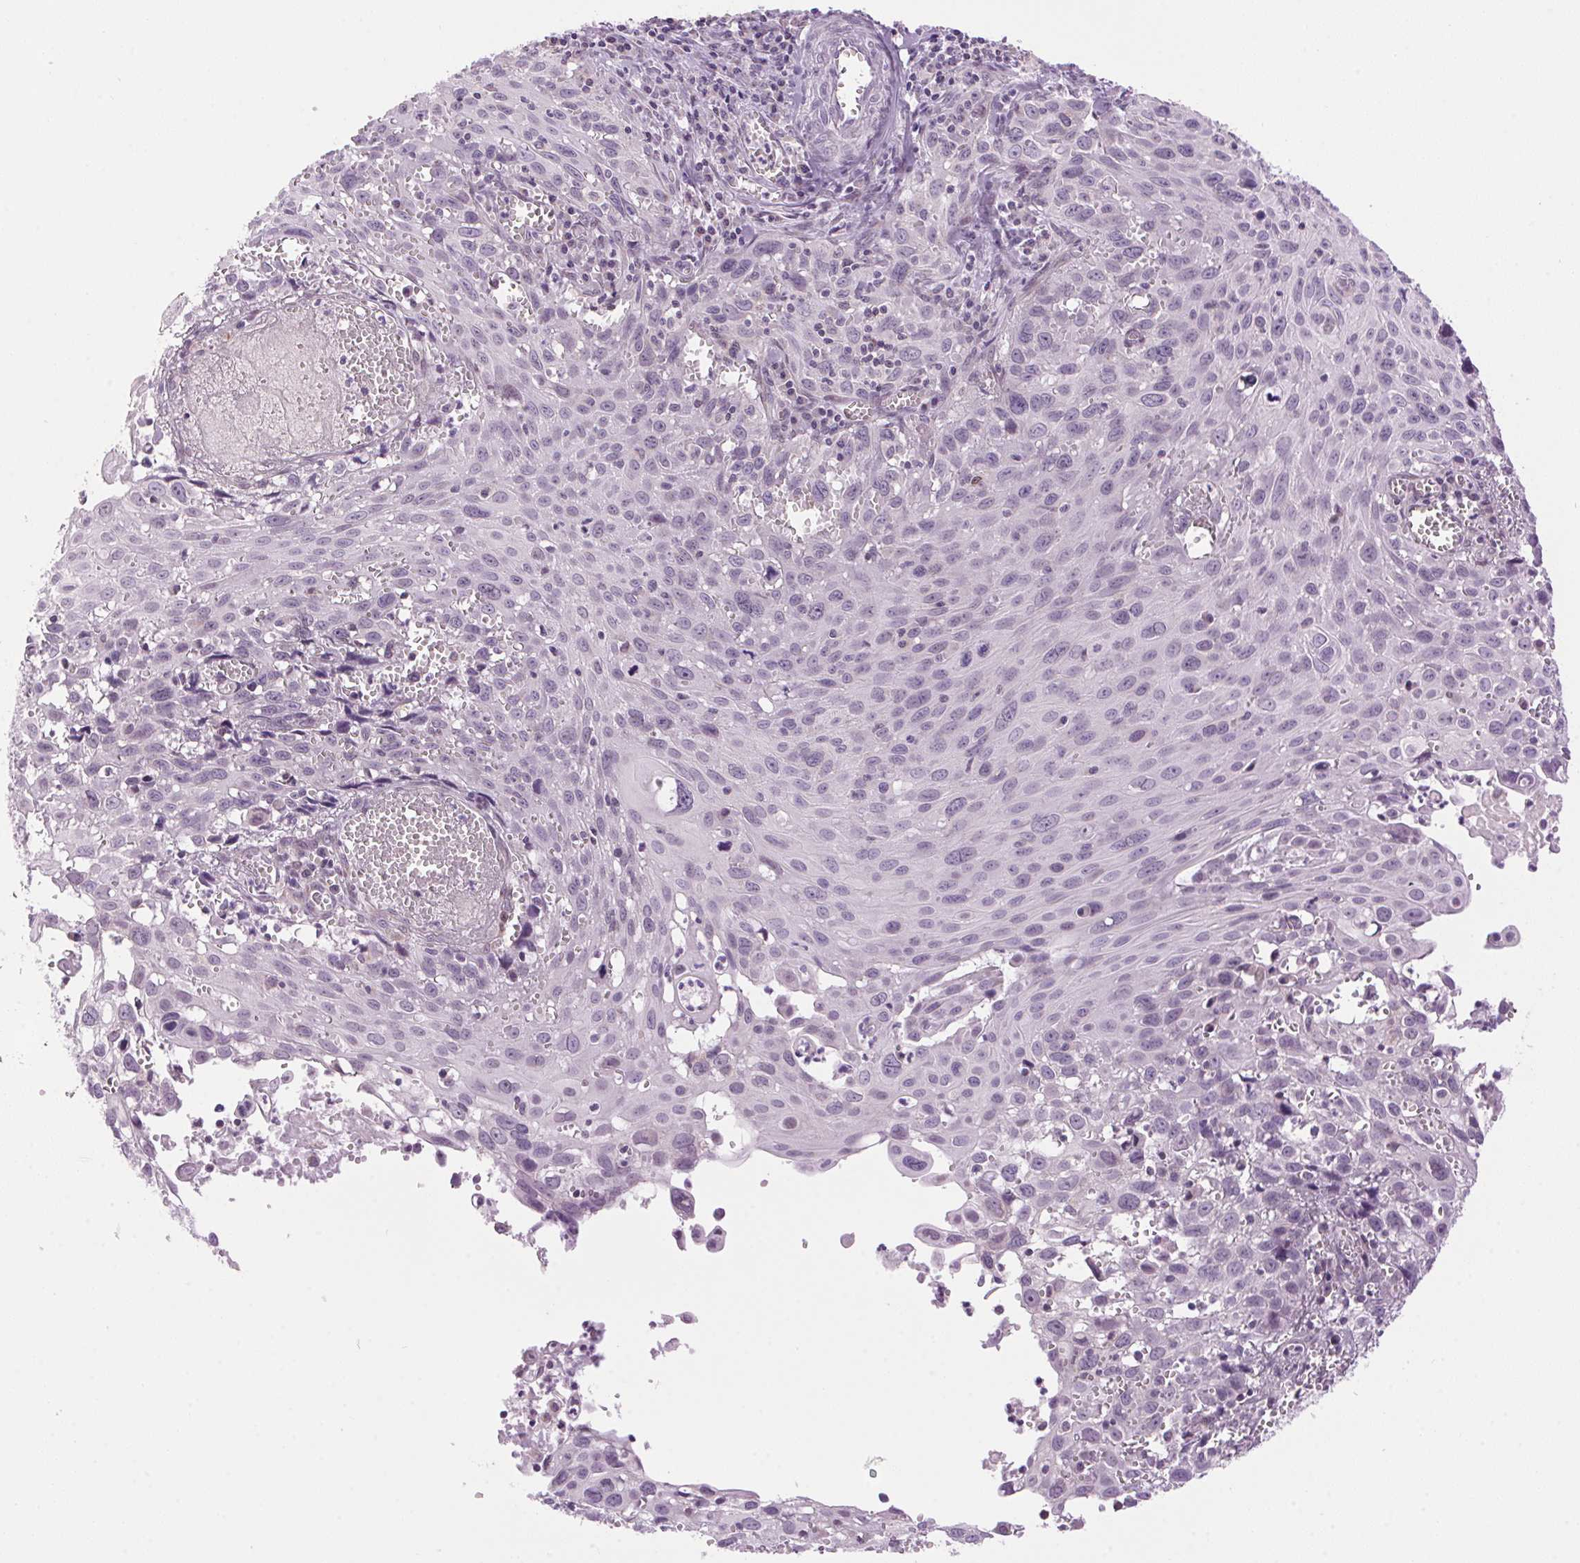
{"staining": {"intensity": "negative", "quantity": "none", "location": "none"}, "tissue": "cervical cancer", "cell_type": "Tumor cells", "image_type": "cancer", "snomed": [{"axis": "morphology", "description": "Squamous cell carcinoma, NOS"}, {"axis": "topography", "description": "Cervix"}], "caption": "Immunohistochemistry (IHC) image of cervical cancer (squamous cell carcinoma) stained for a protein (brown), which exhibits no positivity in tumor cells.", "gene": "SMIM13", "patient": {"sex": "female", "age": 38}}